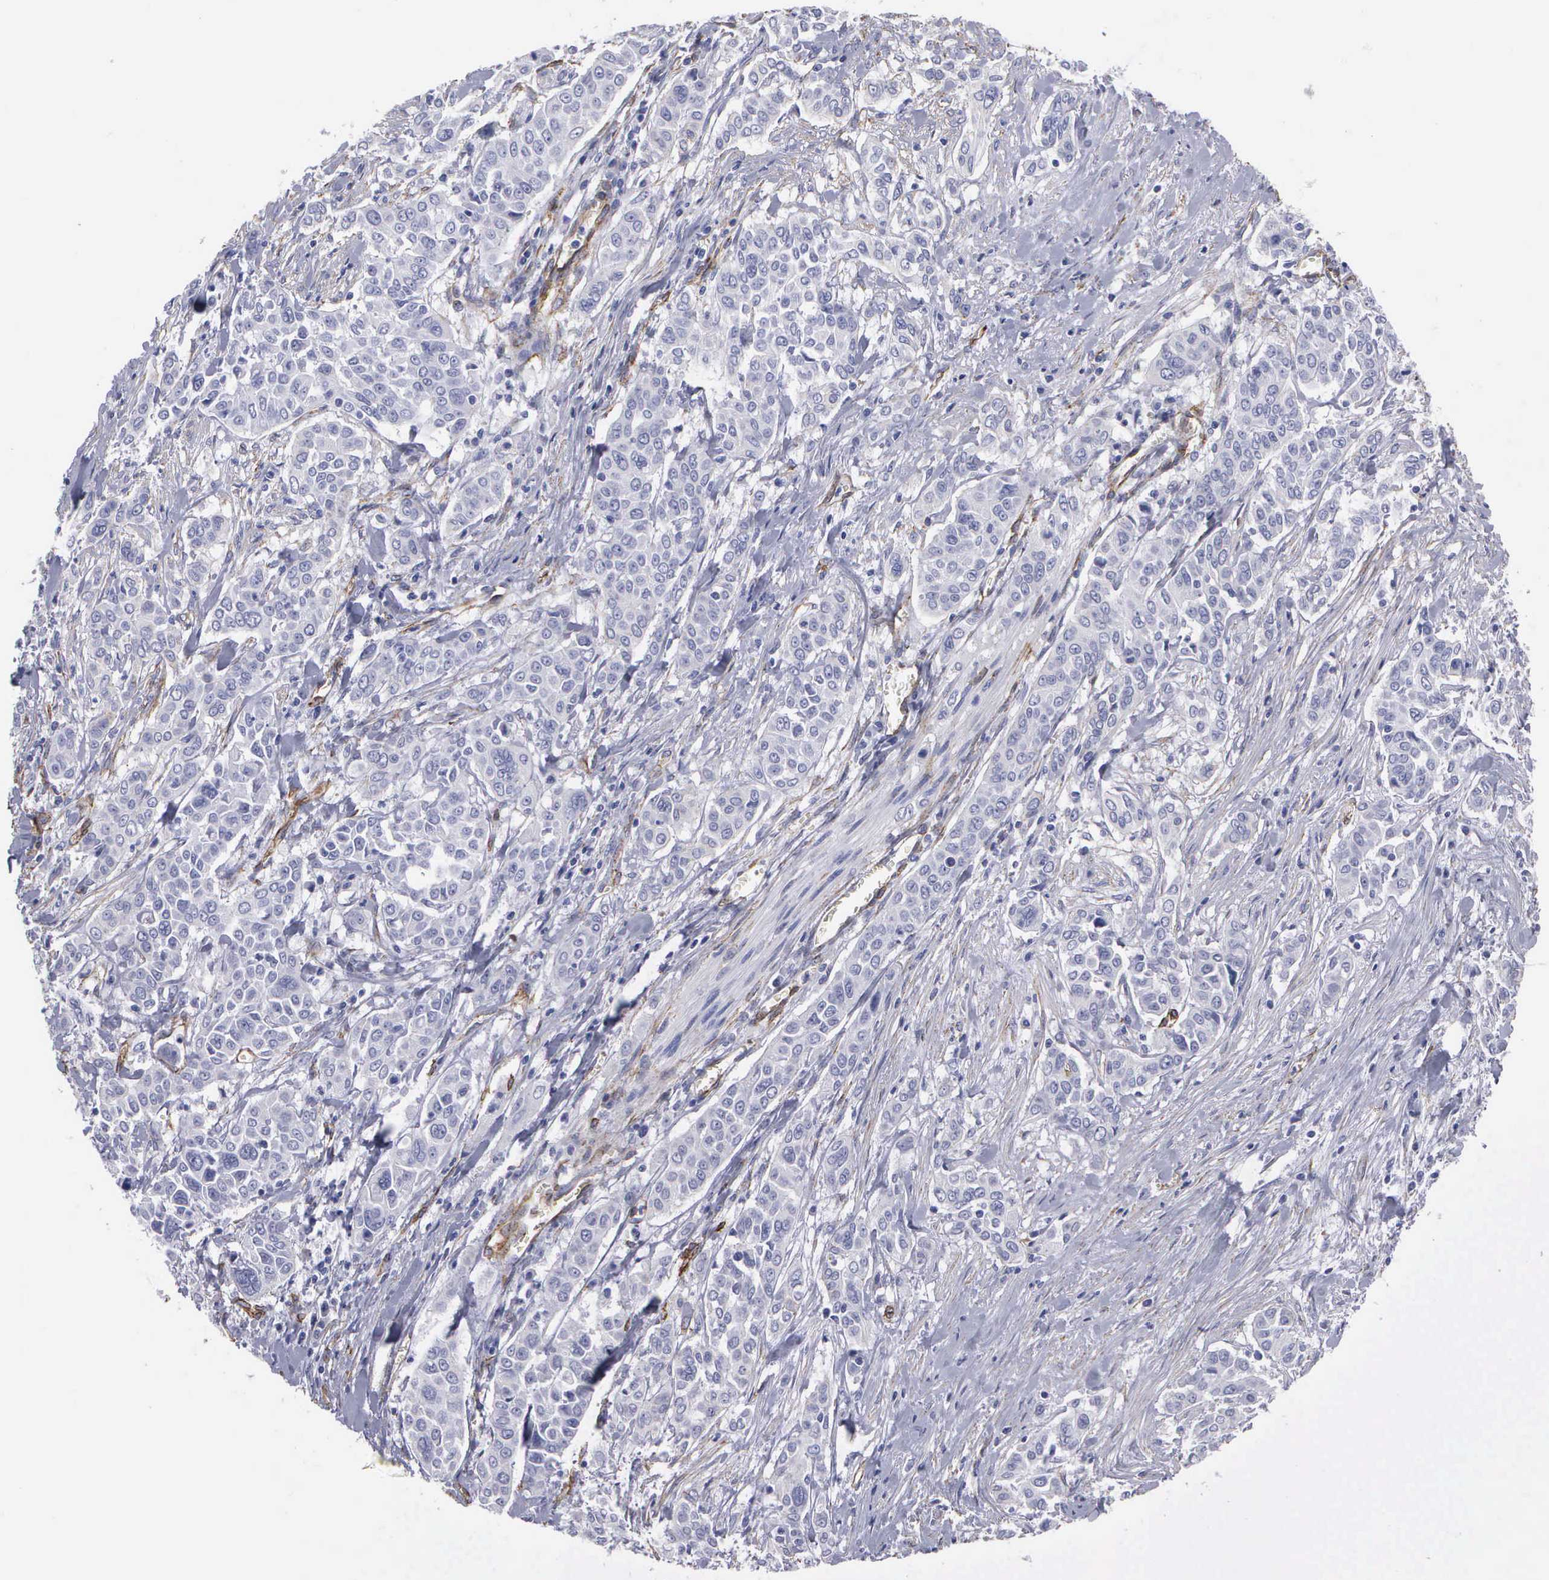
{"staining": {"intensity": "negative", "quantity": "none", "location": "none"}, "tissue": "pancreatic cancer", "cell_type": "Tumor cells", "image_type": "cancer", "snomed": [{"axis": "morphology", "description": "Adenocarcinoma, NOS"}, {"axis": "topography", "description": "Pancreas"}], "caption": "Photomicrograph shows no significant protein staining in tumor cells of adenocarcinoma (pancreatic).", "gene": "MAGEB10", "patient": {"sex": "female", "age": 52}}